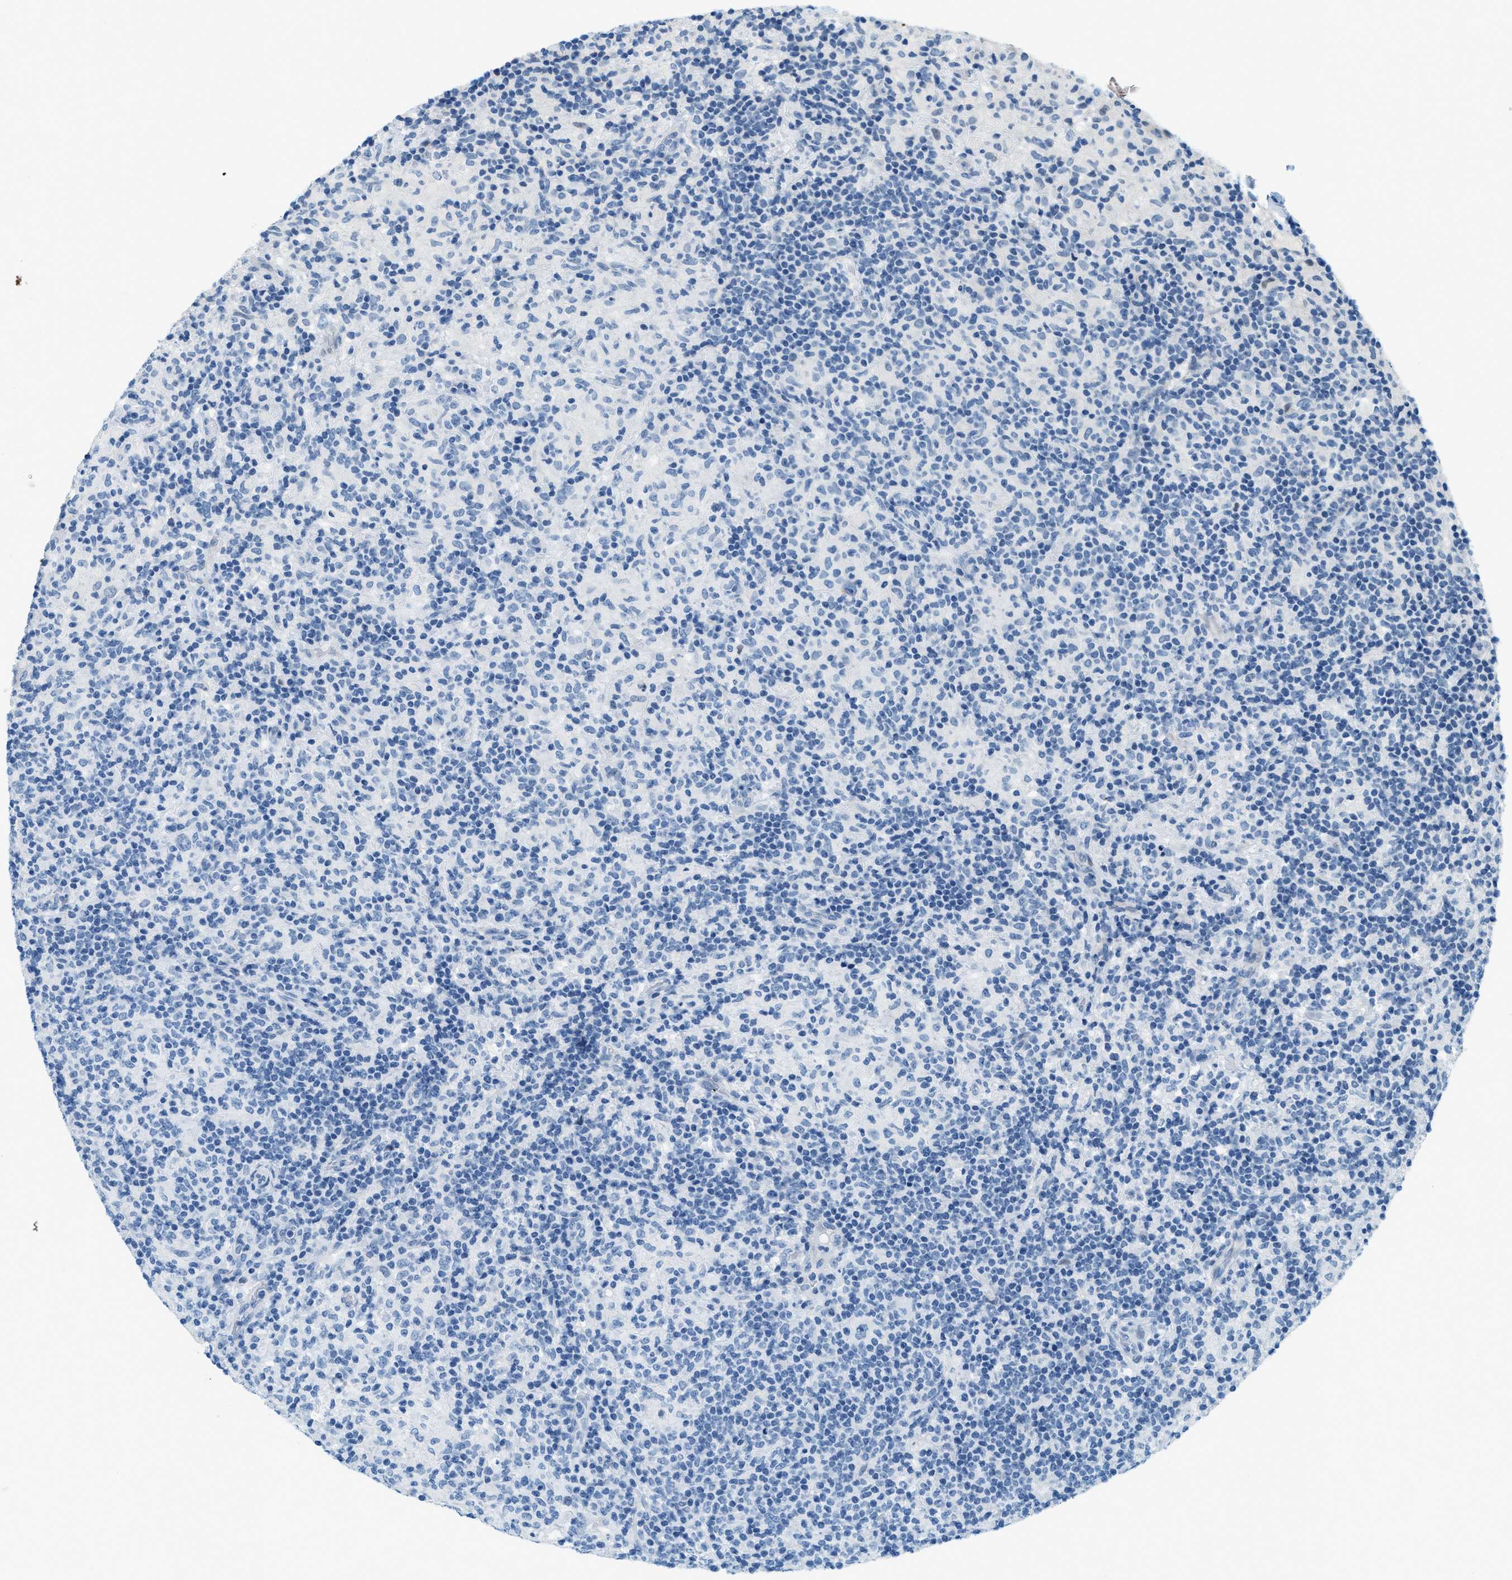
{"staining": {"intensity": "negative", "quantity": "none", "location": "none"}, "tissue": "lymphoma", "cell_type": "Tumor cells", "image_type": "cancer", "snomed": [{"axis": "morphology", "description": "Hodgkin's disease, NOS"}, {"axis": "topography", "description": "Lymph node"}], "caption": "There is no significant staining in tumor cells of lymphoma.", "gene": "CYP4X1", "patient": {"sex": "male", "age": 70}}